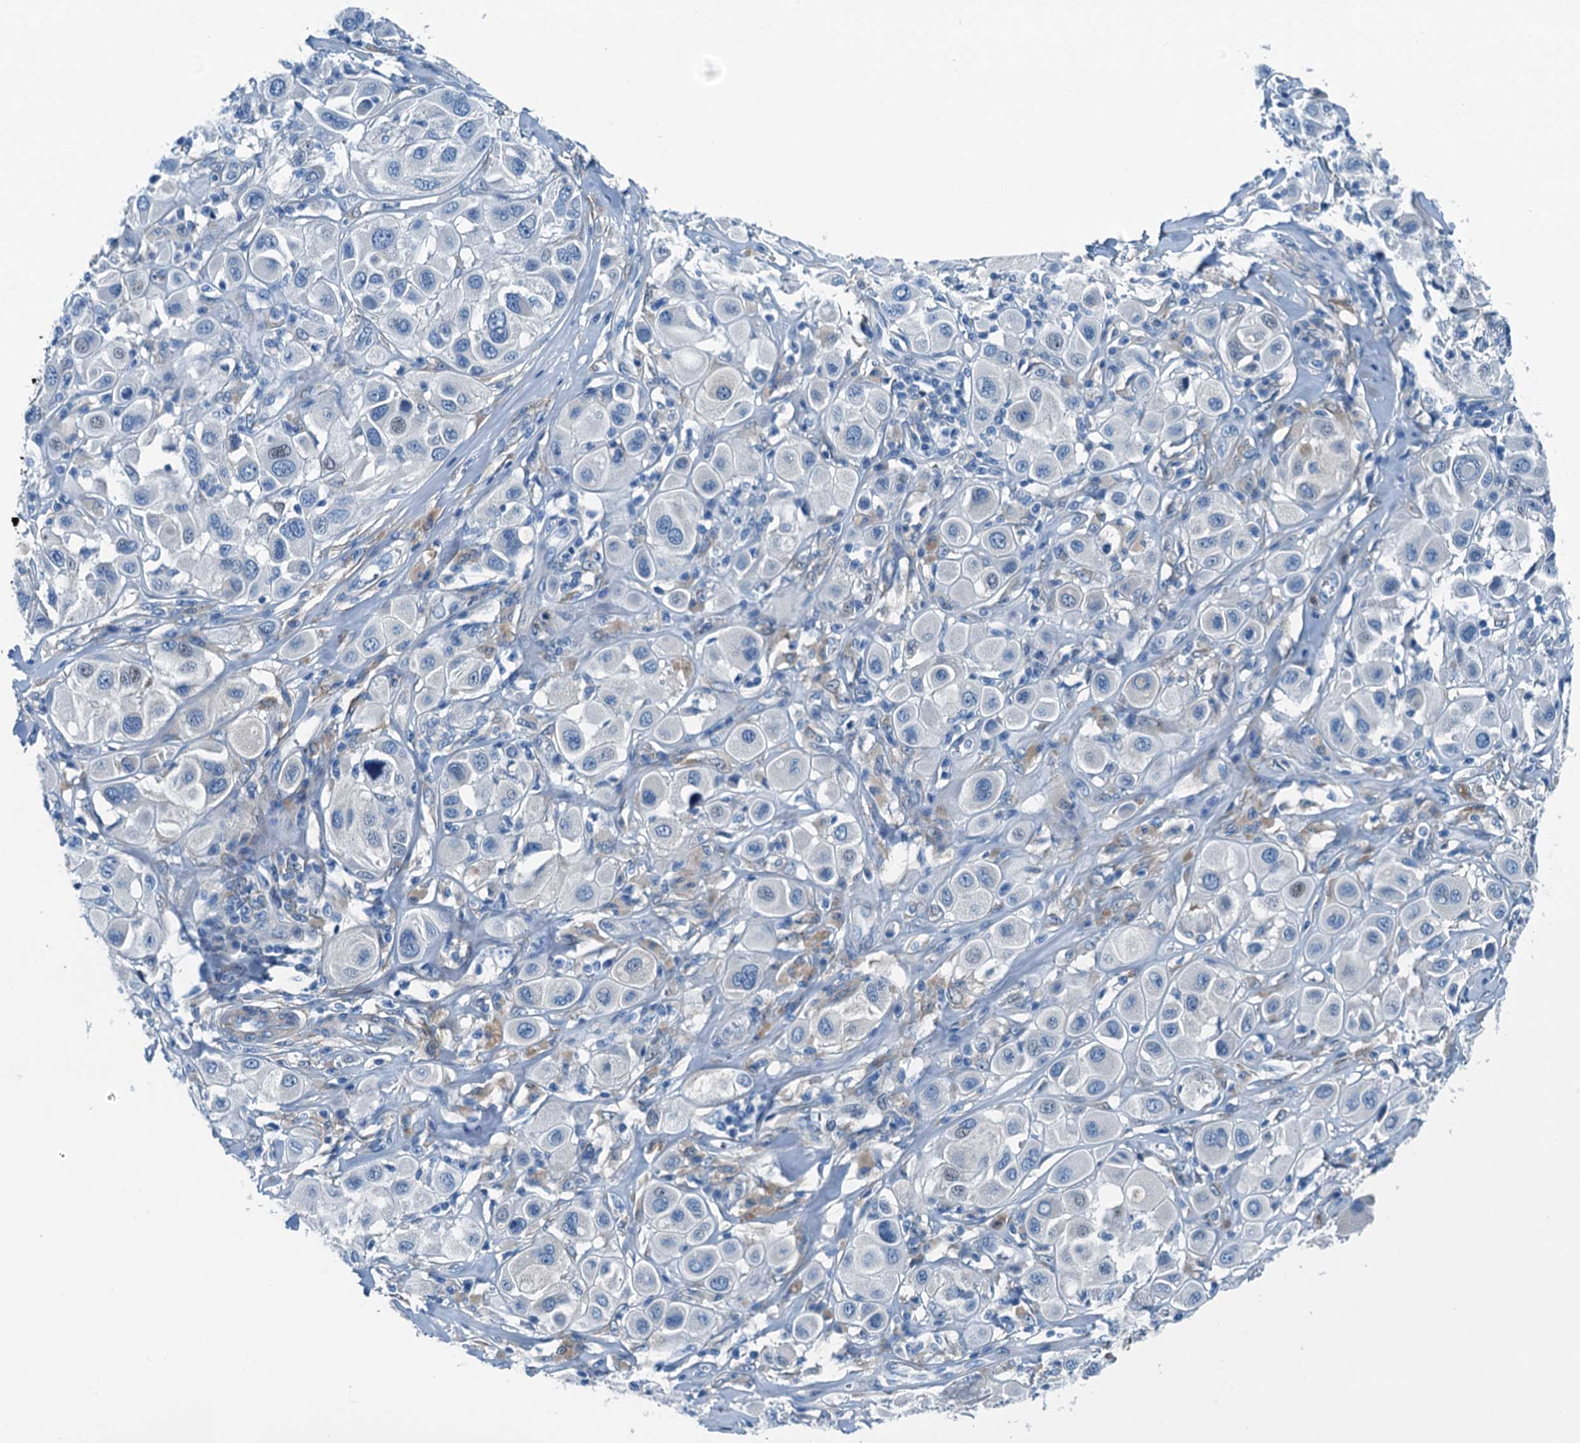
{"staining": {"intensity": "negative", "quantity": "none", "location": "none"}, "tissue": "melanoma", "cell_type": "Tumor cells", "image_type": "cancer", "snomed": [{"axis": "morphology", "description": "Malignant melanoma, Metastatic site"}, {"axis": "topography", "description": "Skin"}], "caption": "Immunohistochemical staining of melanoma demonstrates no significant staining in tumor cells.", "gene": "RAB3IL1", "patient": {"sex": "male", "age": 41}}